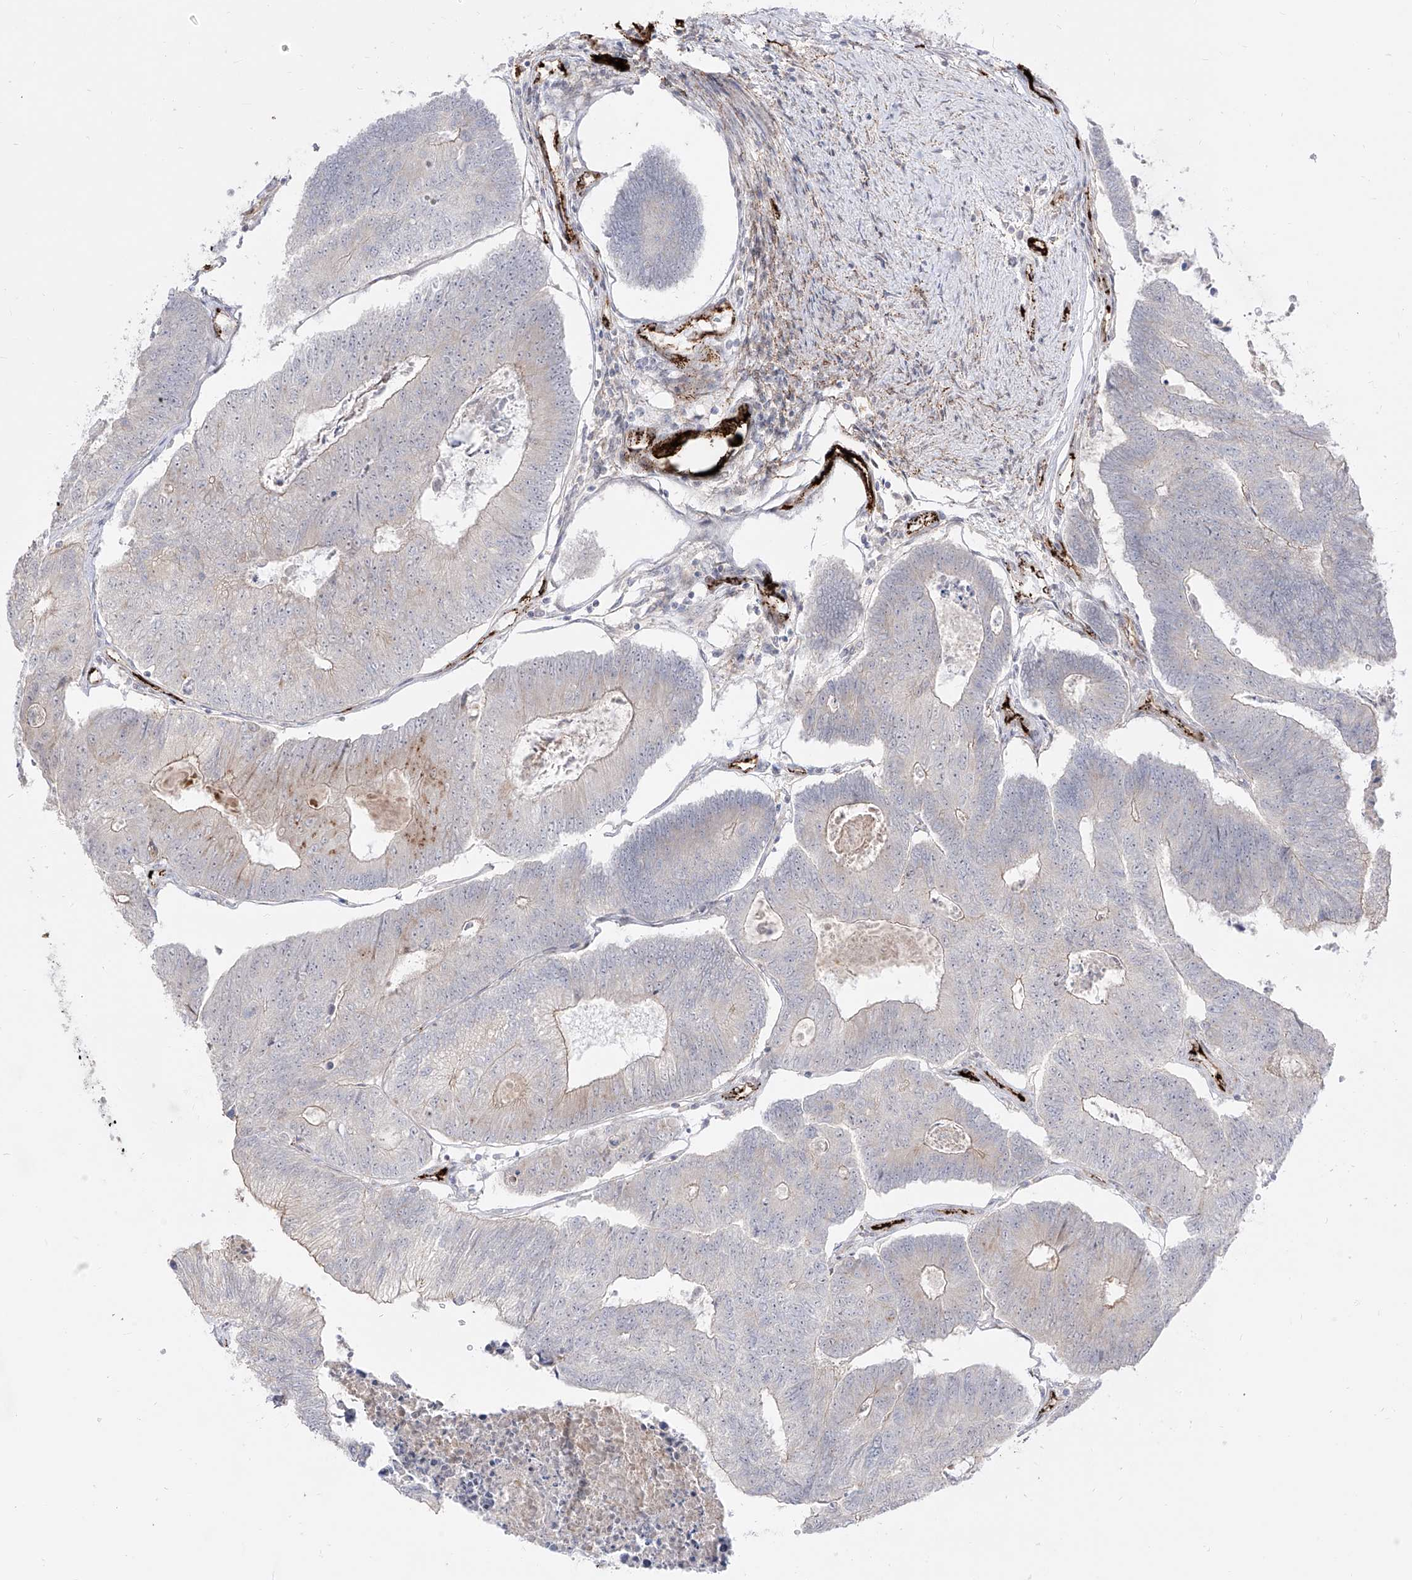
{"staining": {"intensity": "weak", "quantity": "<25%", "location": "cytoplasmic/membranous"}, "tissue": "colorectal cancer", "cell_type": "Tumor cells", "image_type": "cancer", "snomed": [{"axis": "morphology", "description": "Adenocarcinoma, NOS"}, {"axis": "topography", "description": "Colon"}], "caption": "Tumor cells show no significant positivity in colorectal adenocarcinoma.", "gene": "ZGRF1", "patient": {"sex": "female", "age": 67}}